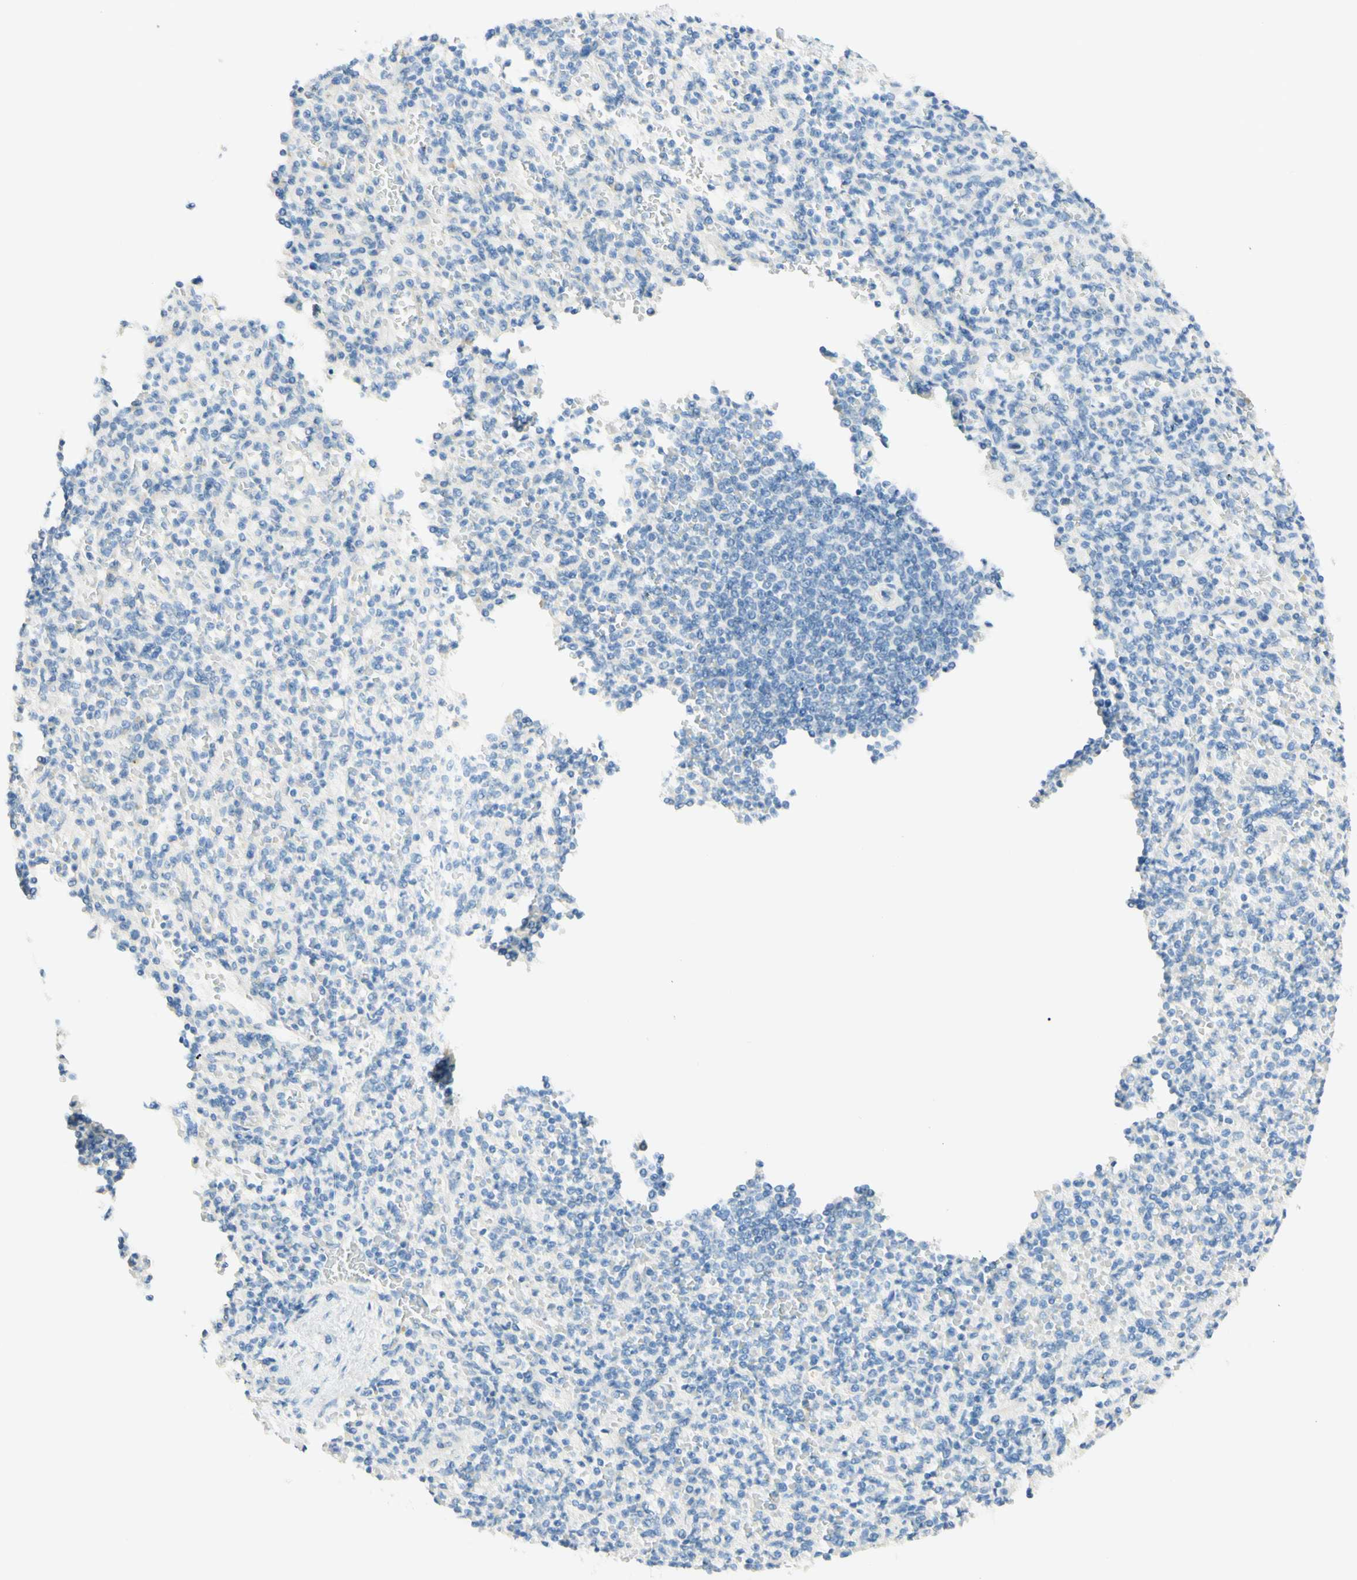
{"staining": {"intensity": "negative", "quantity": "none", "location": "none"}, "tissue": "spleen", "cell_type": "Cells in red pulp", "image_type": "normal", "snomed": [{"axis": "morphology", "description": "Normal tissue, NOS"}, {"axis": "topography", "description": "Spleen"}], "caption": "IHC image of benign human spleen stained for a protein (brown), which displays no positivity in cells in red pulp.", "gene": "TMEM132D", "patient": {"sex": "female", "age": 74}}